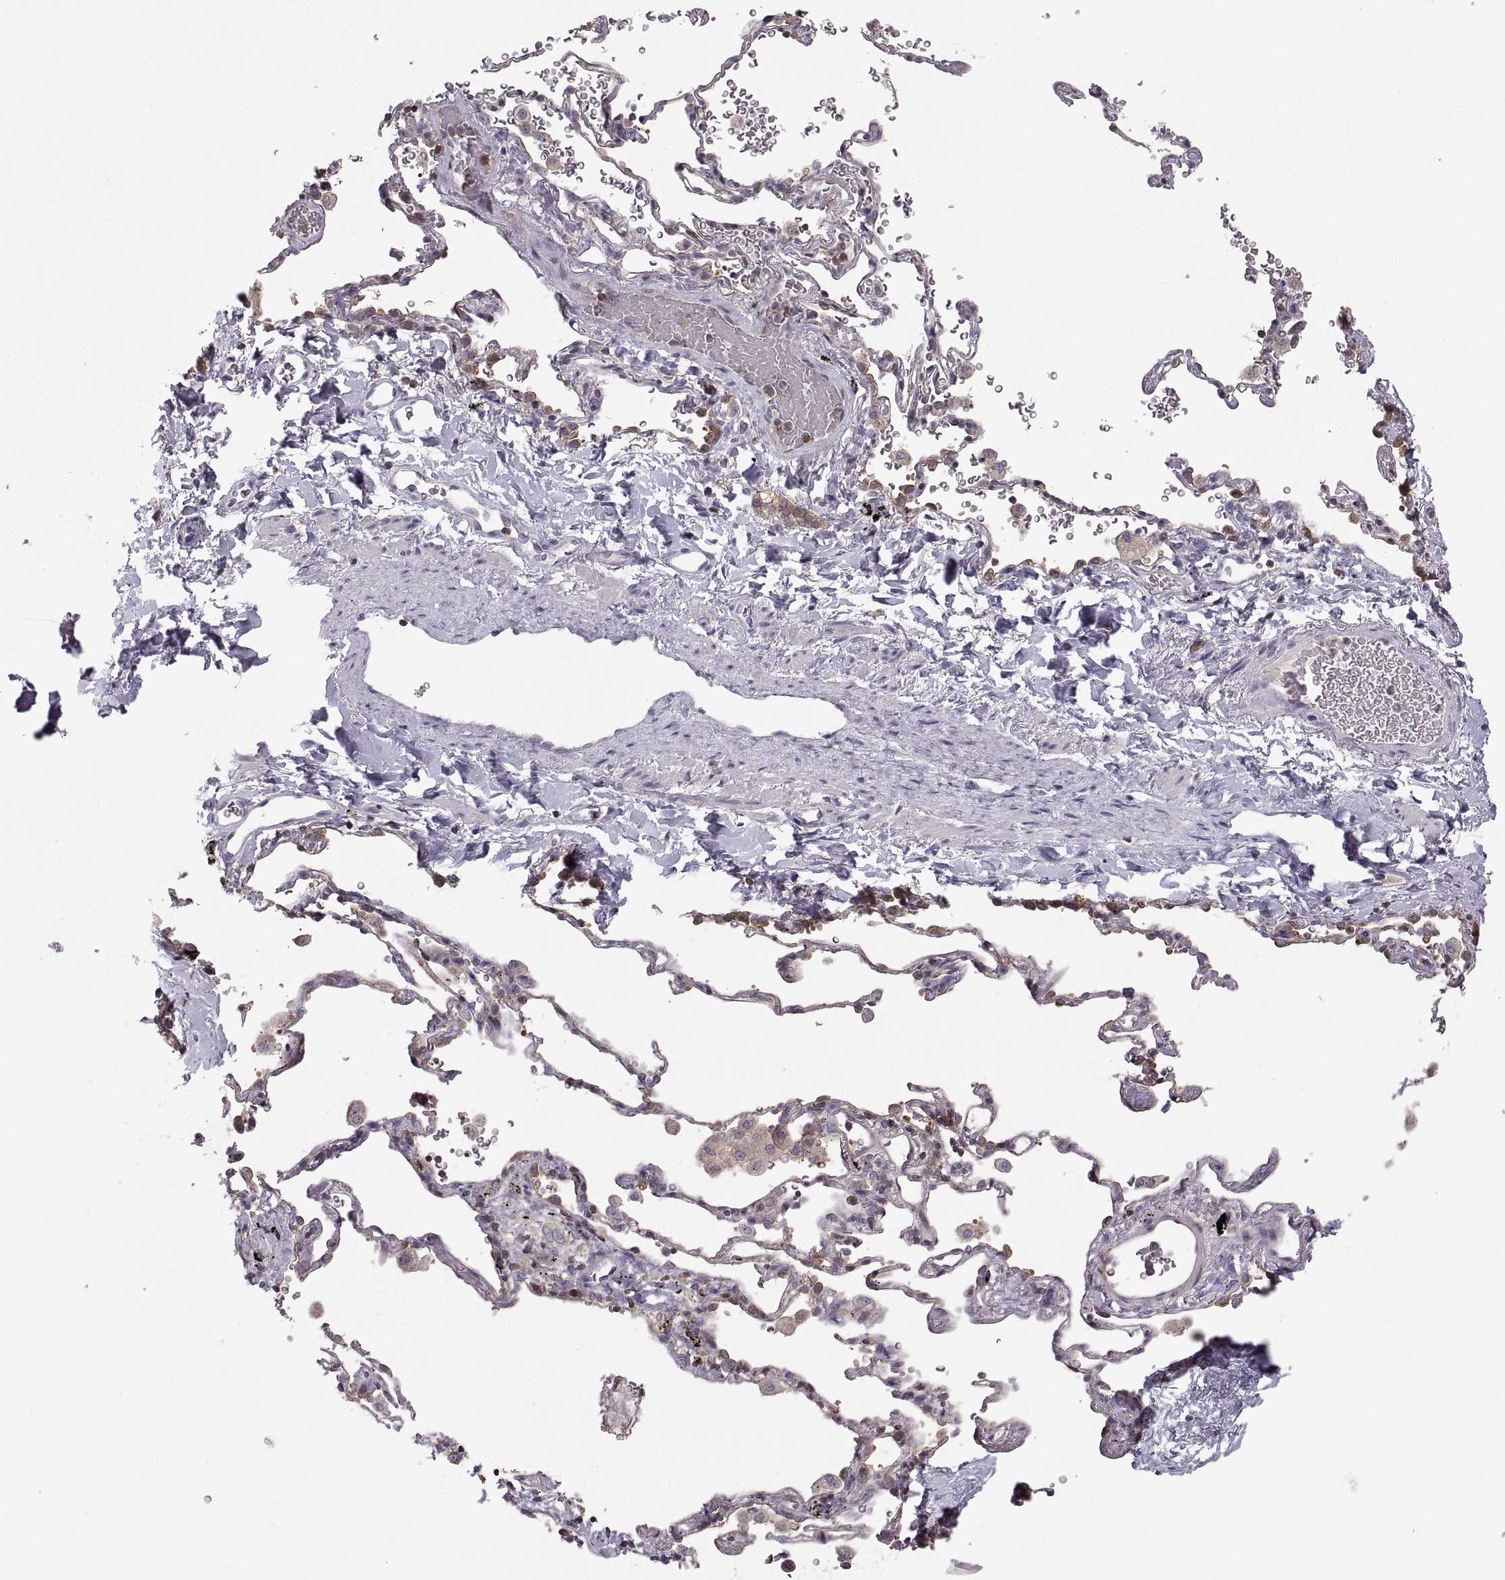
{"staining": {"intensity": "negative", "quantity": "none", "location": "none"}, "tissue": "soft tissue", "cell_type": "Chondrocytes", "image_type": "normal", "snomed": [{"axis": "morphology", "description": "Normal tissue, NOS"}, {"axis": "morphology", "description": "Adenocarcinoma, NOS"}, {"axis": "topography", "description": "Cartilage tissue"}, {"axis": "topography", "description": "Lung"}], "caption": "Chondrocytes show no significant expression in benign soft tissue. Nuclei are stained in blue.", "gene": "EZR", "patient": {"sex": "male", "age": 59}}